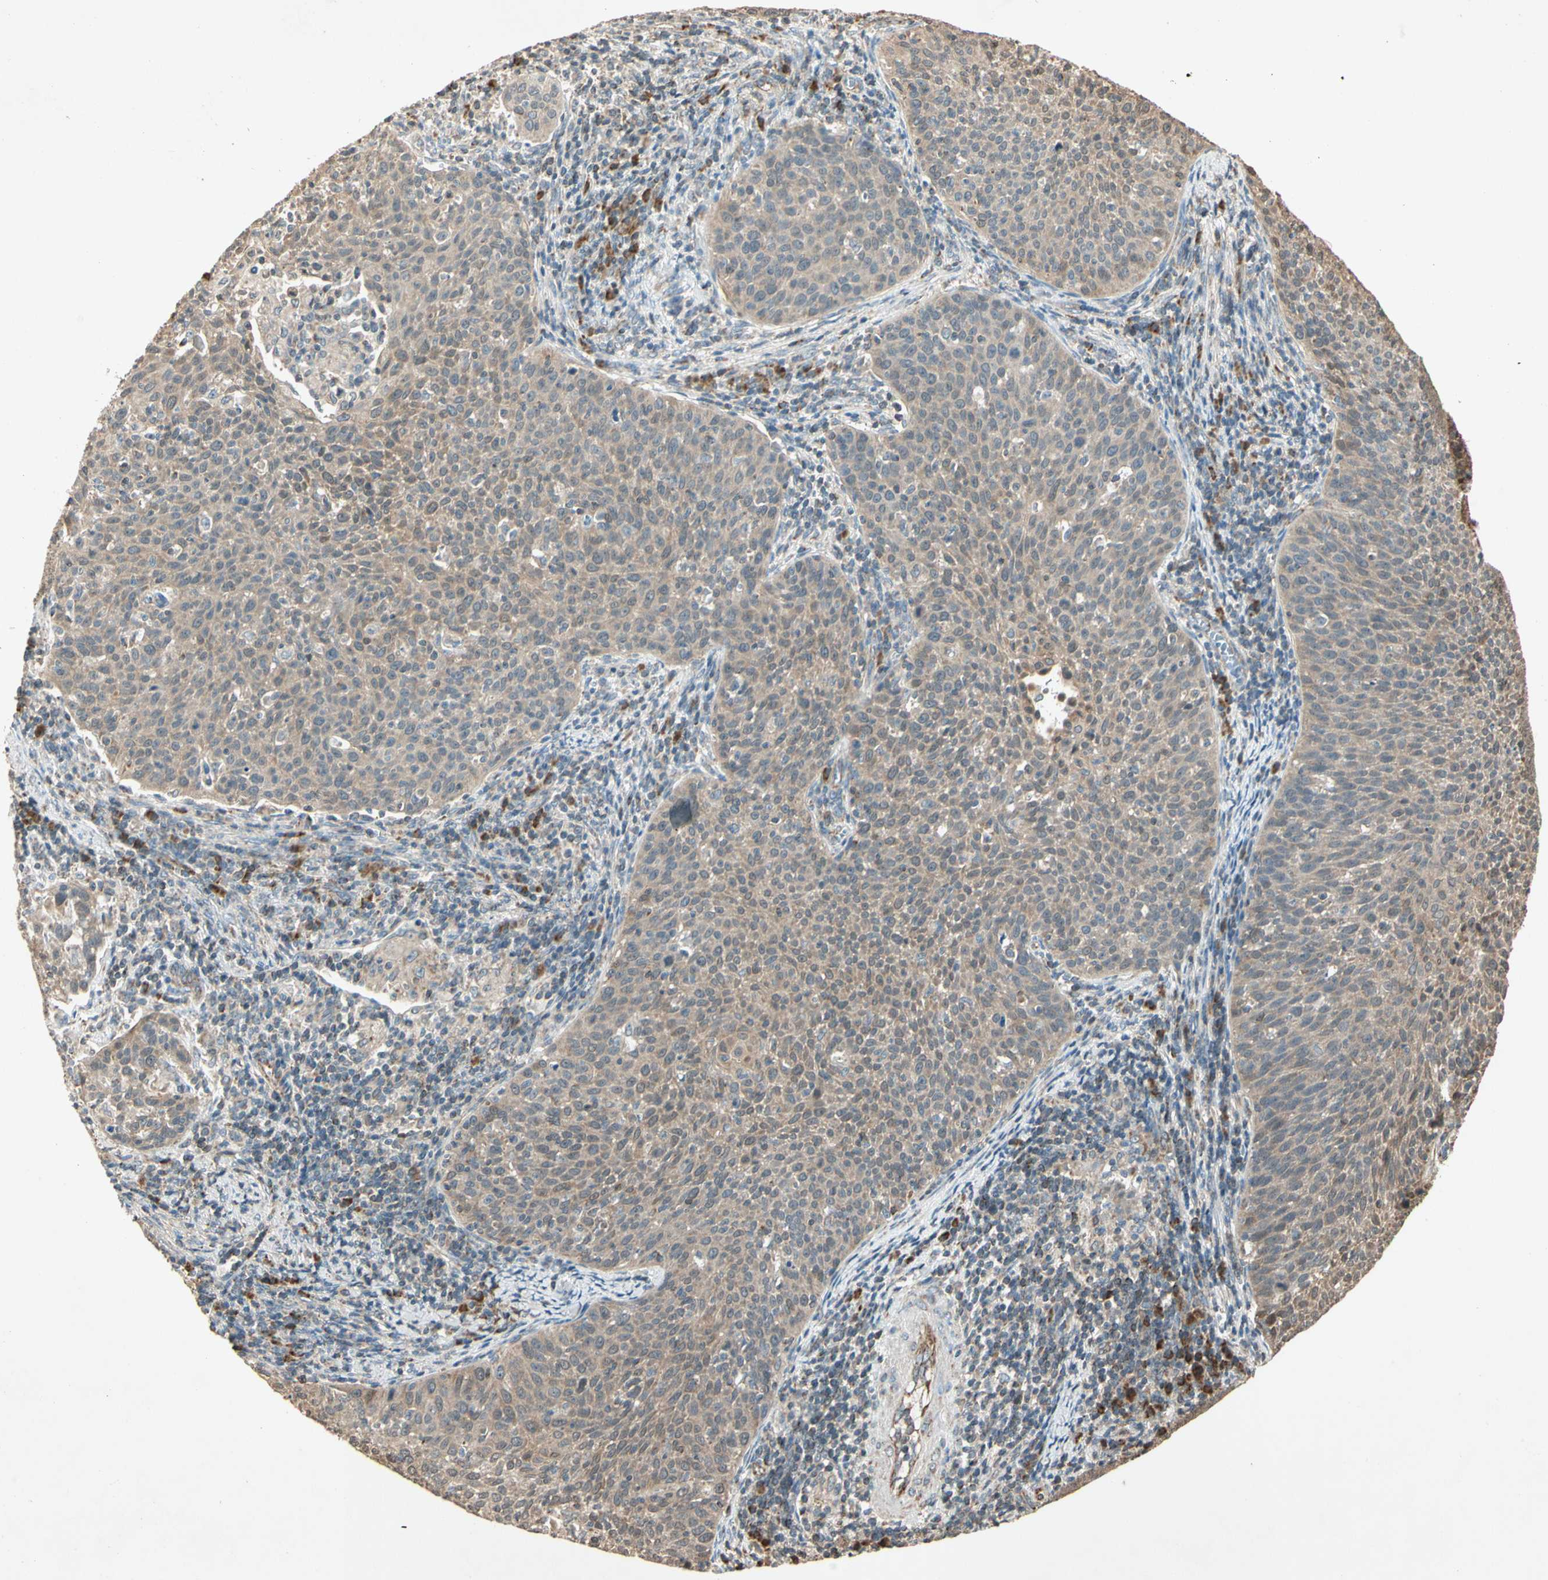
{"staining": {"intensity": "weak", "quantity": ">75%", "location": "cytoplasmic/membranous"}, "tissue": "cervical cancer", "cell_type": "Tumor cells", "image_type": "cancer", "snomed": [{"axis": "morphology", "description": "Squamous cell carcinoma, NOS"}, {"axis": "topography", "description": "Cervix"}], "caption": "Protein expression analysis of cervical cancer demonstrates weak cytoplasmic/membranous positivity in approximately >75% of tumor cells.", "gene": "PRDX5", "patient": {"sex": "female", "age": 38}}